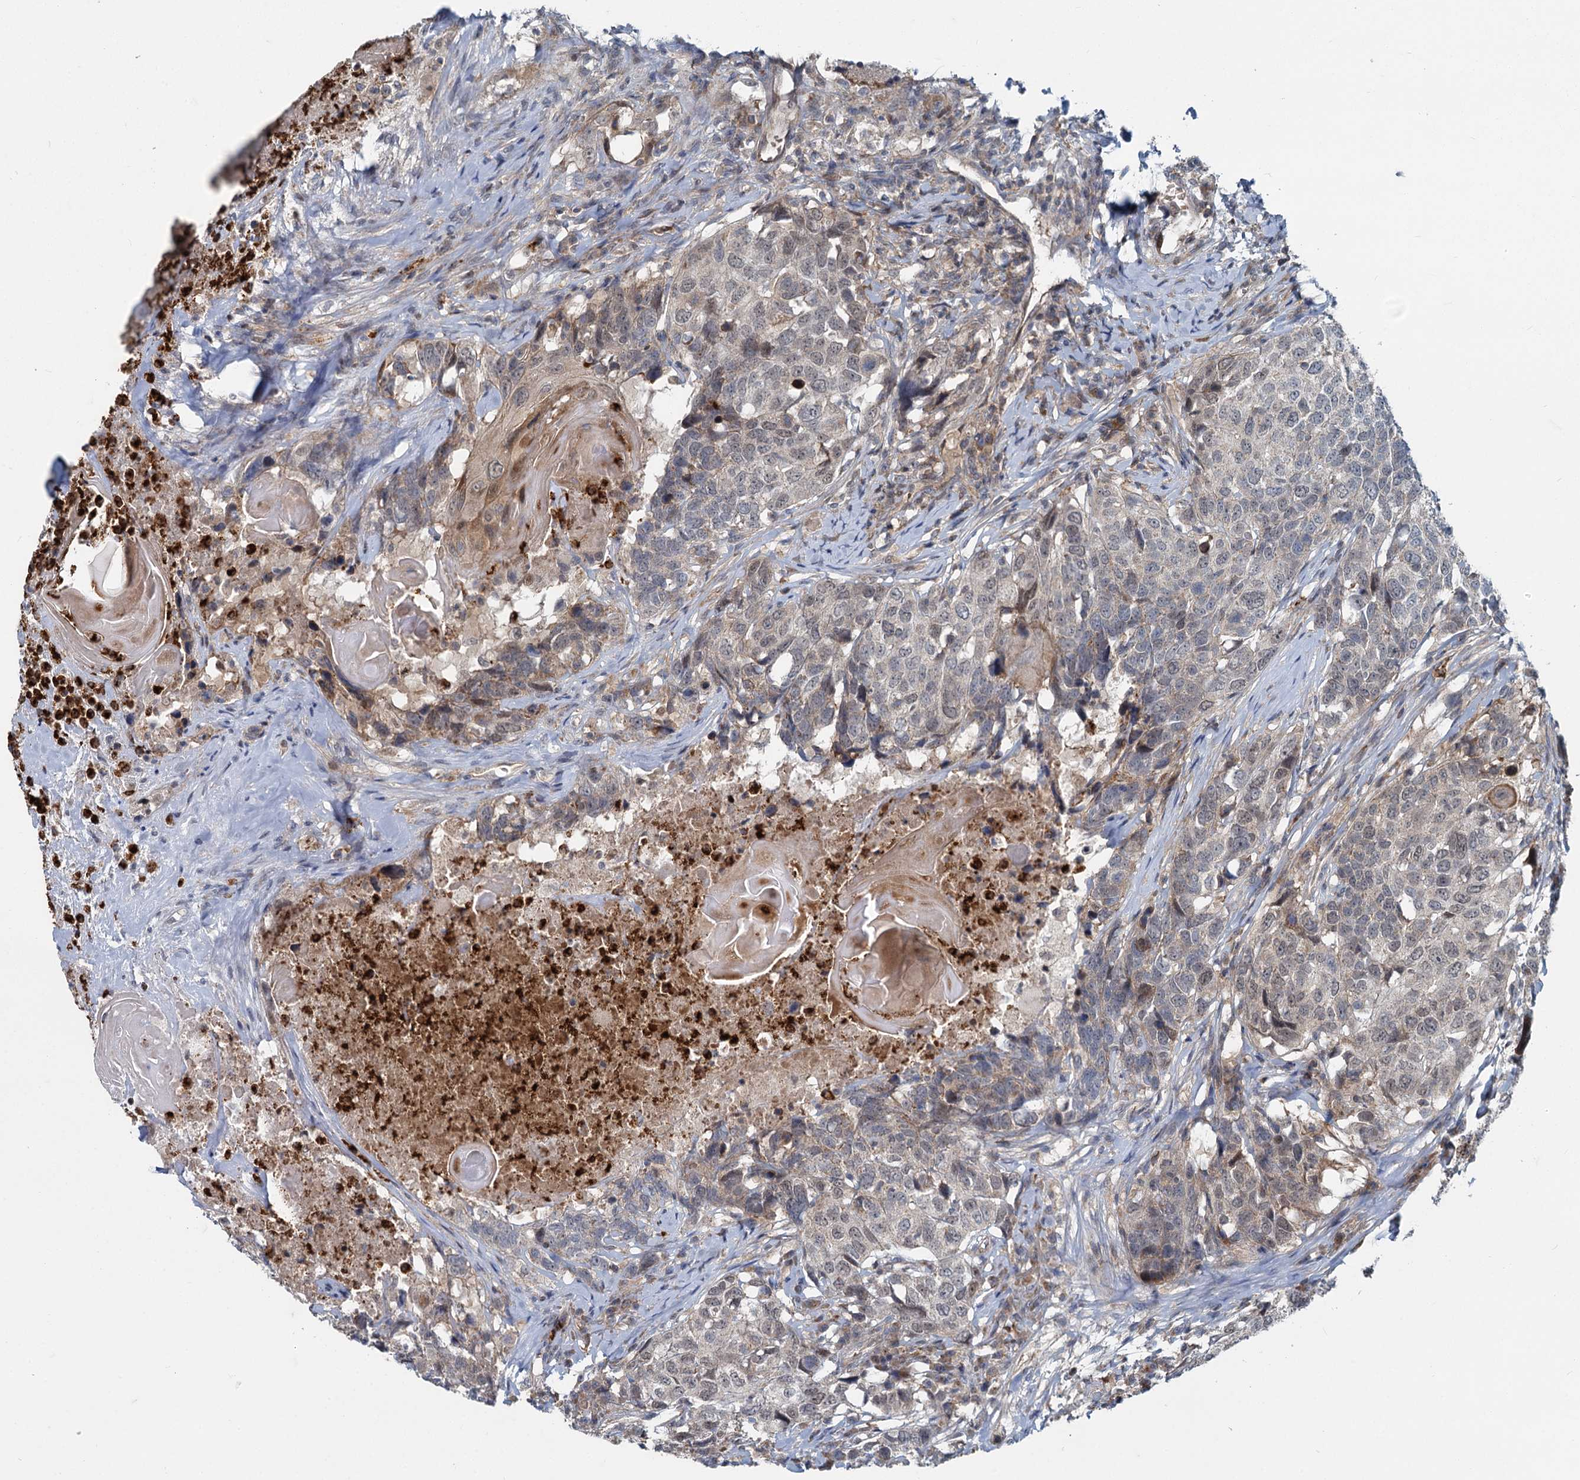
{"staining": {"intensity": "weak", "quantity": "<25%", "location": "cytoplasmic/membranous"}, "tissue": "head and neck cancer", "cell_type": "Tumor cells", "image_type": "cancer", "snomed": [{"axis": "morphology", "description": "Squamous cell carcinoma, NOS"}, {"axis": "topography", "description": "Head-Neck"}], "caption": "Tumor cells show no significant positivity in head and neck squamous cell carcinoma.", "gene": "ADCY2", "patient": {"sex": "male", "age": 66}}